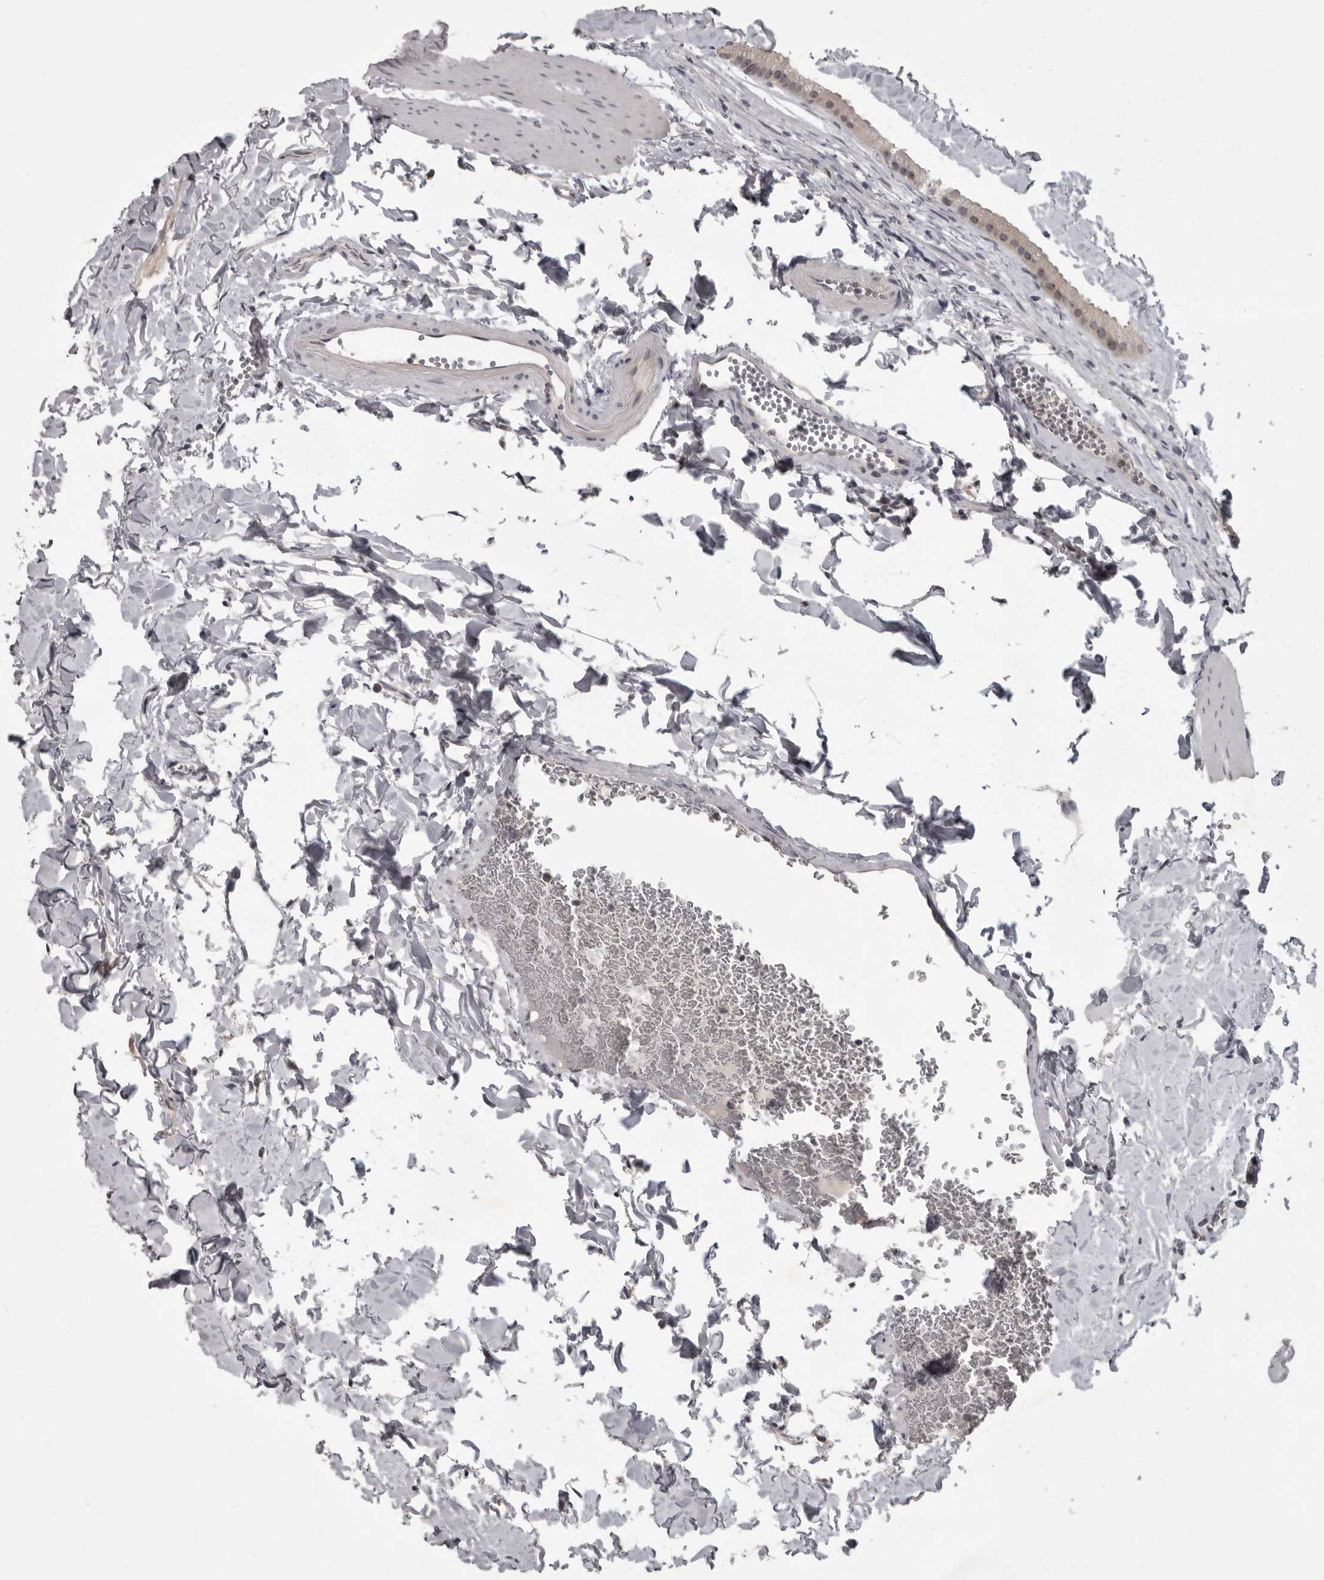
{"staining": {"intensity": "weak", "quantity": "<25%", "location": "nuclear"}, "tissue": "gallbladder", "cell_type": "Glandular cells", "image_type": "normal", "snomed": [{"axis": "morphology", "description": "Normal tissue, NOS"}, {"axis": "topography", "description": "Gallbladder"}], "caption": "Immunohistochemistry (IHC) histopathology image of unremarkable gallbladder: gallbladder stained with DAB (3,3'-diaminobenzidine) reveals no significant protein positivity in glandular cells.", "gene": "MRTO4", "patient": {"sex": "female", "age": 64}}